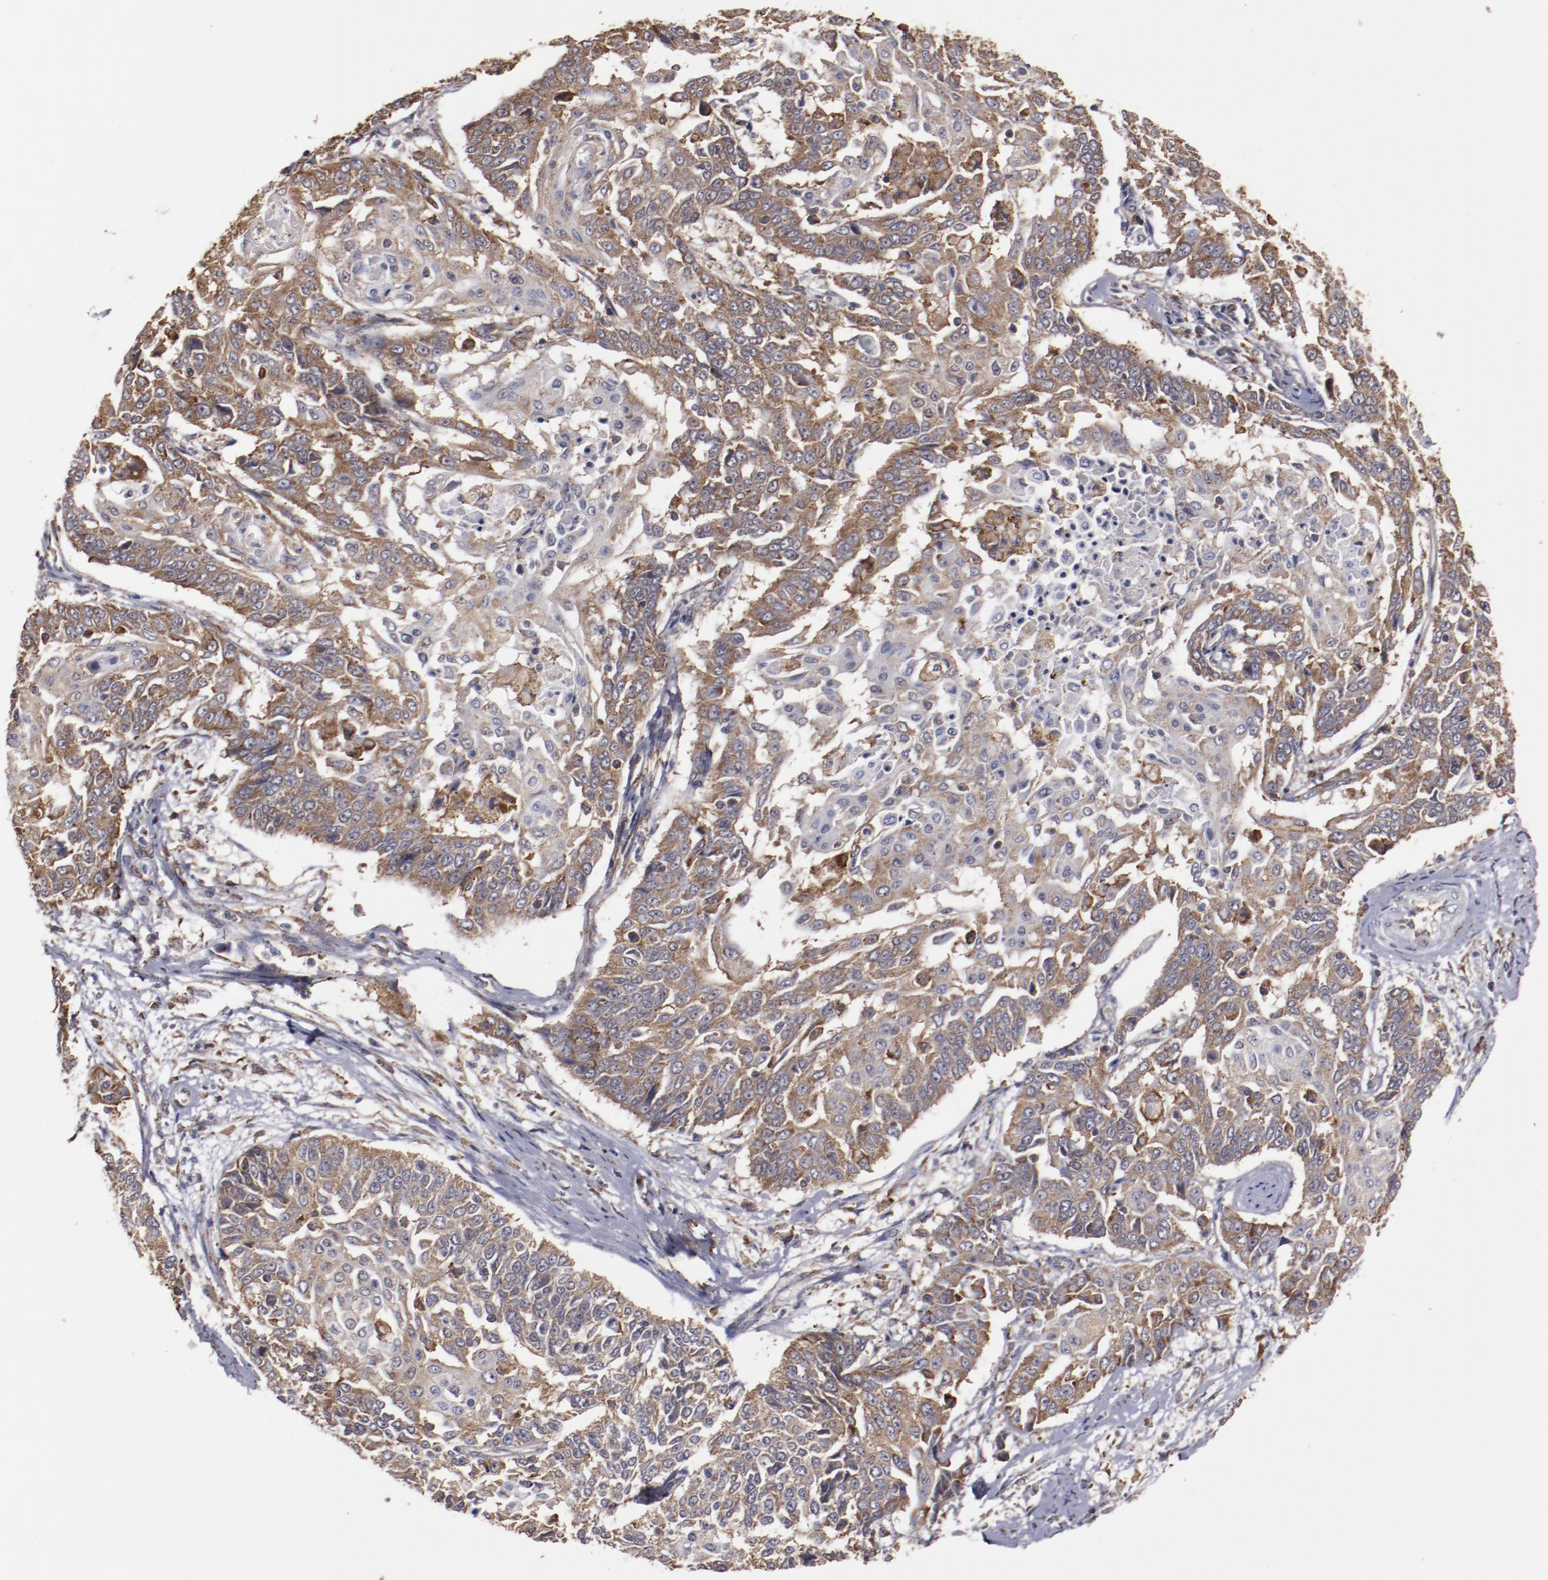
{"staining": {"intensity": "strong", "quantity": ">75%", "location": "cytoplasmic/membranous"}, "tissue": "cervical cancer", "cell_type": "Tumor cells", "image_type": "cancer", "snomed": [{"axis": "morphology", "description": "Squamous cell carcinoma, NOS"}, {"axis": "topography", "description": "Cervix"}], "caption": "Immunohistochemistry (IHC) photomicrograph of human cervical cancer stained for a protein (brown), which displays high levels of strong cytoplasmic/membranous staining in approximately >75% of tumor cells.", "gene": "RPS4Y1", "patient": {"sex": "female", "age": 64}}